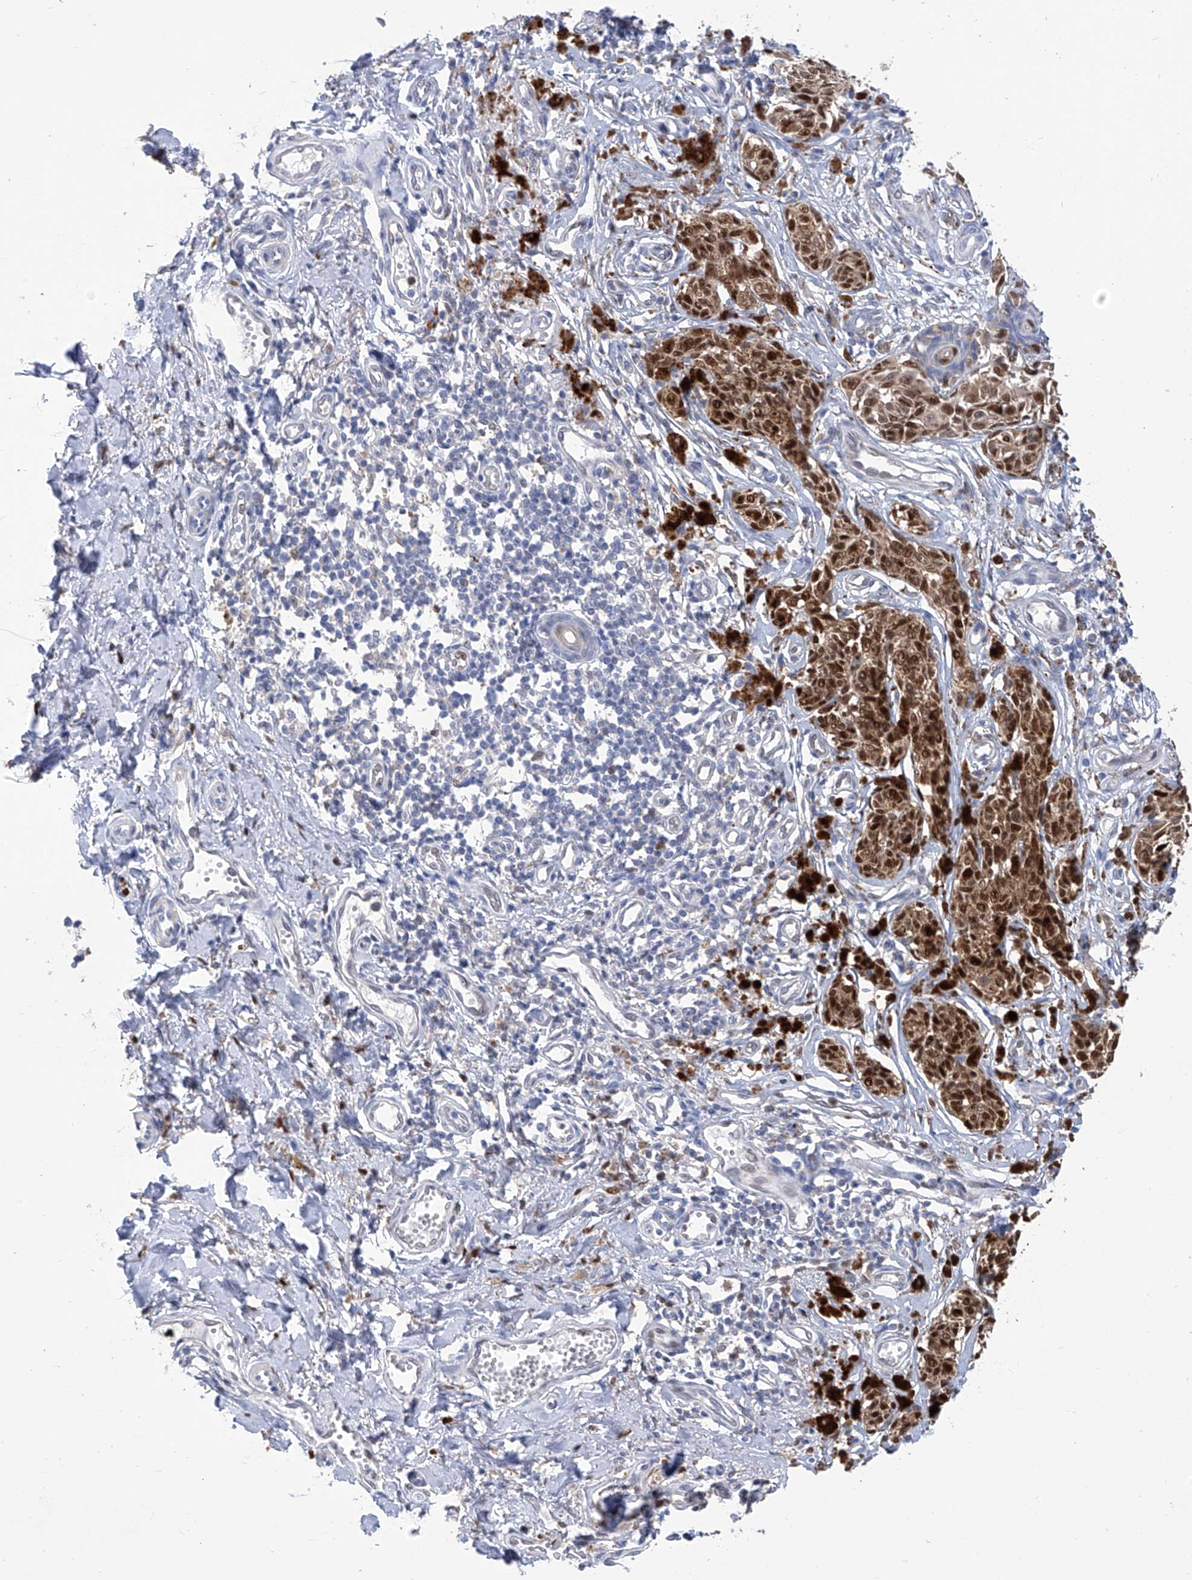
{"staining": {"intensity": "moderate", "quantity": ">75%", "location": "cytoplasmic/membranous,nuclear"}, "tissue": "melanoma", "cell_type": "Tumor cells", "image_type": "cancer", "snomed": [{"axis": "morphology", "description": "Malignant melanoma, NOS"}, {"axis": "topography", "description": "Skin"}], "caption": "A photomicrograph showing moderate cytoplasmic/membranous and nuclear staining in approximately >75% of tumor cells in malignant melanoma, as visualized by brown immunohistochemical staining.", "gene": "PHF20", "patient": {"sex": "male", "age": 53}}